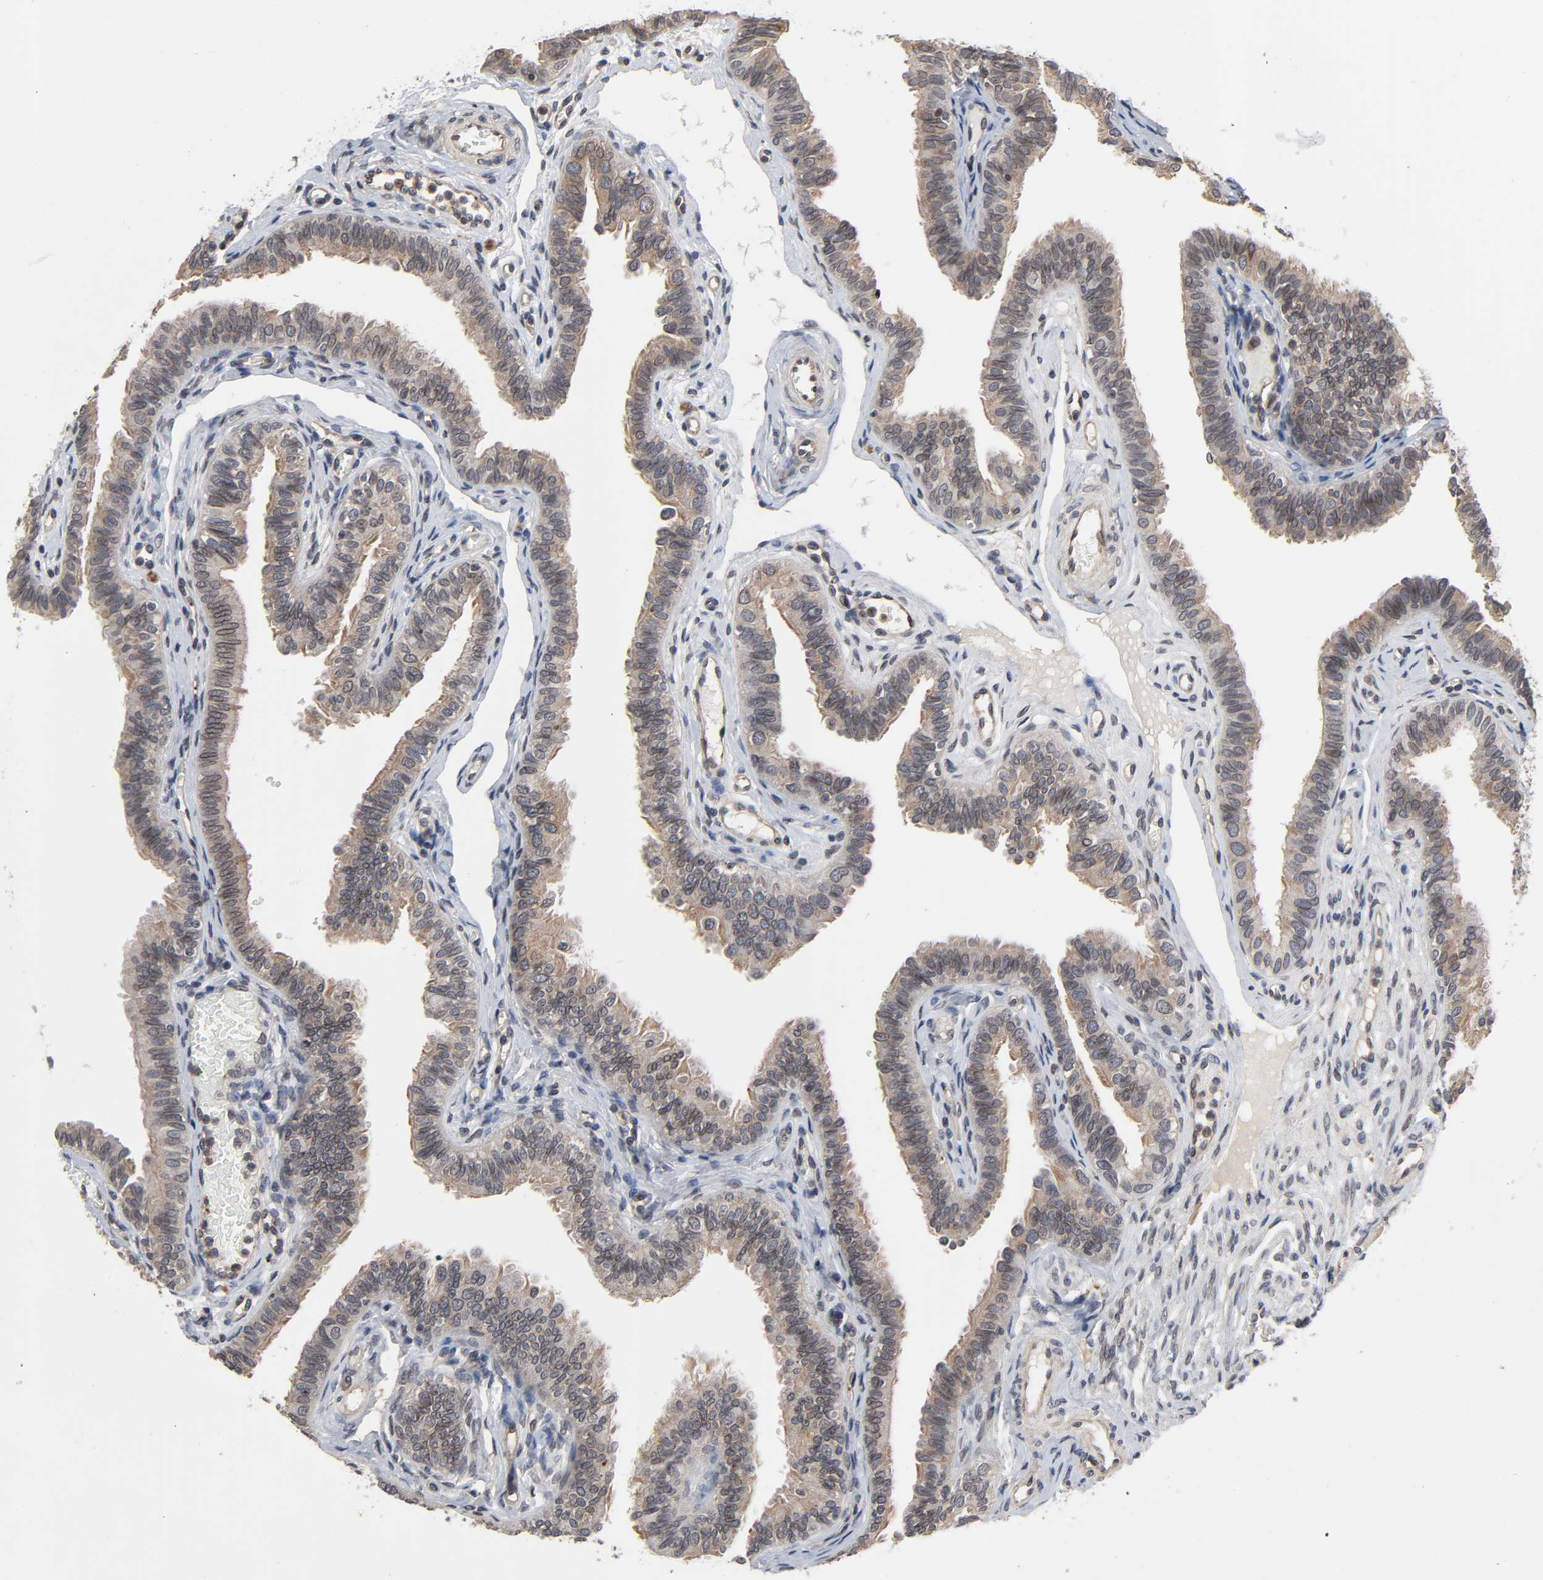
{"staining": {"intensity": "moderate", "quantity": ">75%", "location": "cytoplasmic/membranous,nuclear"}, "tissue": "fallopian tube", "cell_type": "Glandular cells", "image_type": "normal", "snomed": [{"axis": "morphology", "description": "Normal tissue, NOS"}, {"axis": "morphology", "description": "Dermoid, NOS"}, {"axis": "topography", "description": "Fallopian tube"}], "caption": "Brown immunohistochemical staining in unremarkable human fallopian tube exhibits moderate cytoplasmic/membranous,nuclear staining in approximately >75% of glandular cells. (Brightfield microscopy of DAB IHC at high magnification).", "gene": "CCDC175", "patient": {"sex": "female", "age": 33}}